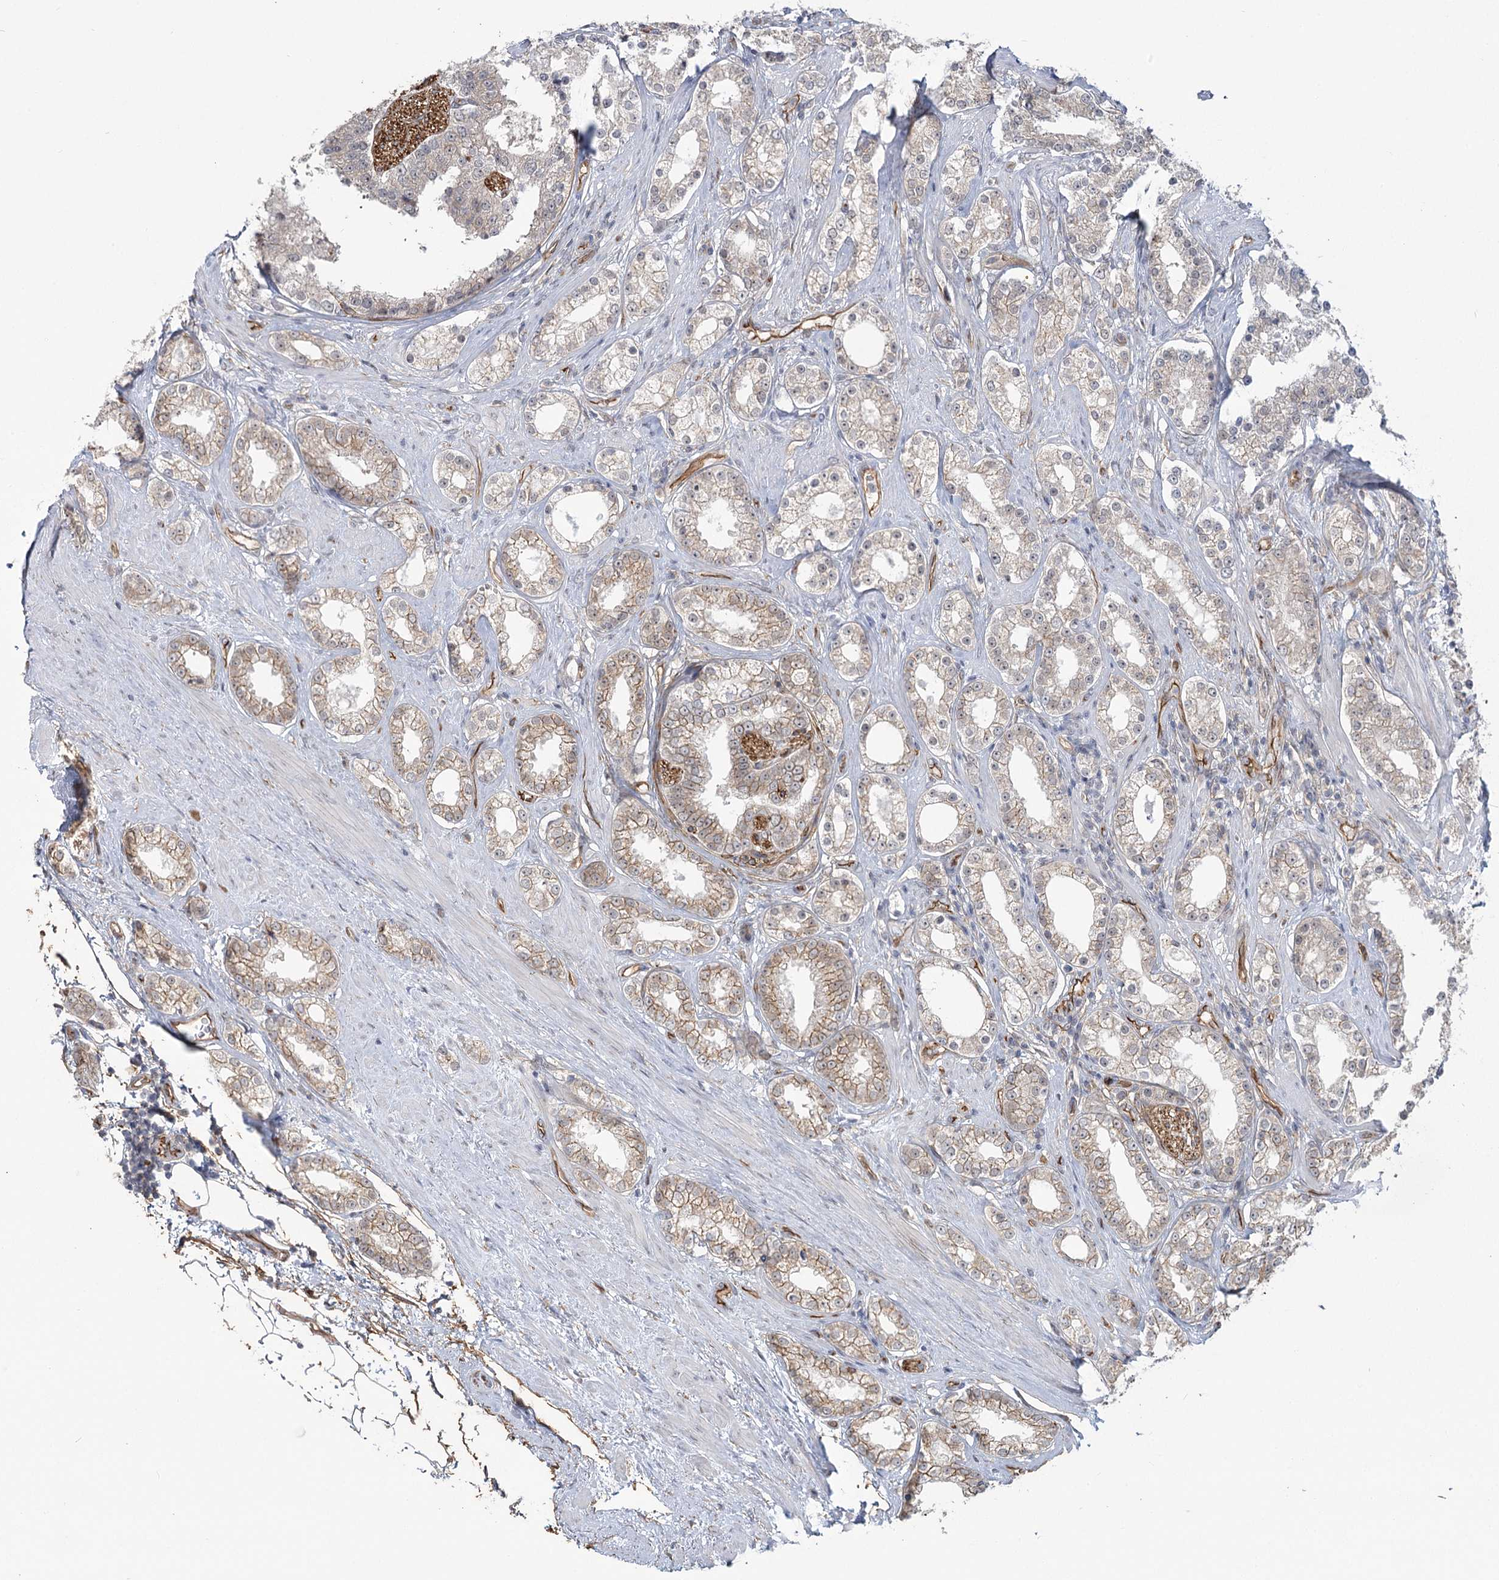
{"staining": {"intensity": "moderate", "quantity": "<25%", "location": "cytoplasmic/membranous"}, "tissue": "prostate cancer", "cell_type": "Tumor cells", "image_type": "cancer", "snomed": [{"axis": "morphology", "description": "Normal tissue, NOS"}, {"axis": "morphology", "description": "Adenocarcinoma, High grade"}, {"axis": "topography", "description": "Prostate"}], "caption": "Immunohistochemical staining of prostate cancer (adenocarcinoma (high-grade)) reveals low levels of moderate cytoplasmic/membranous protein expression in about <25% of tumor cells.", "gene": "RPP14", "patient": {"sex": "male", "age": 83}}